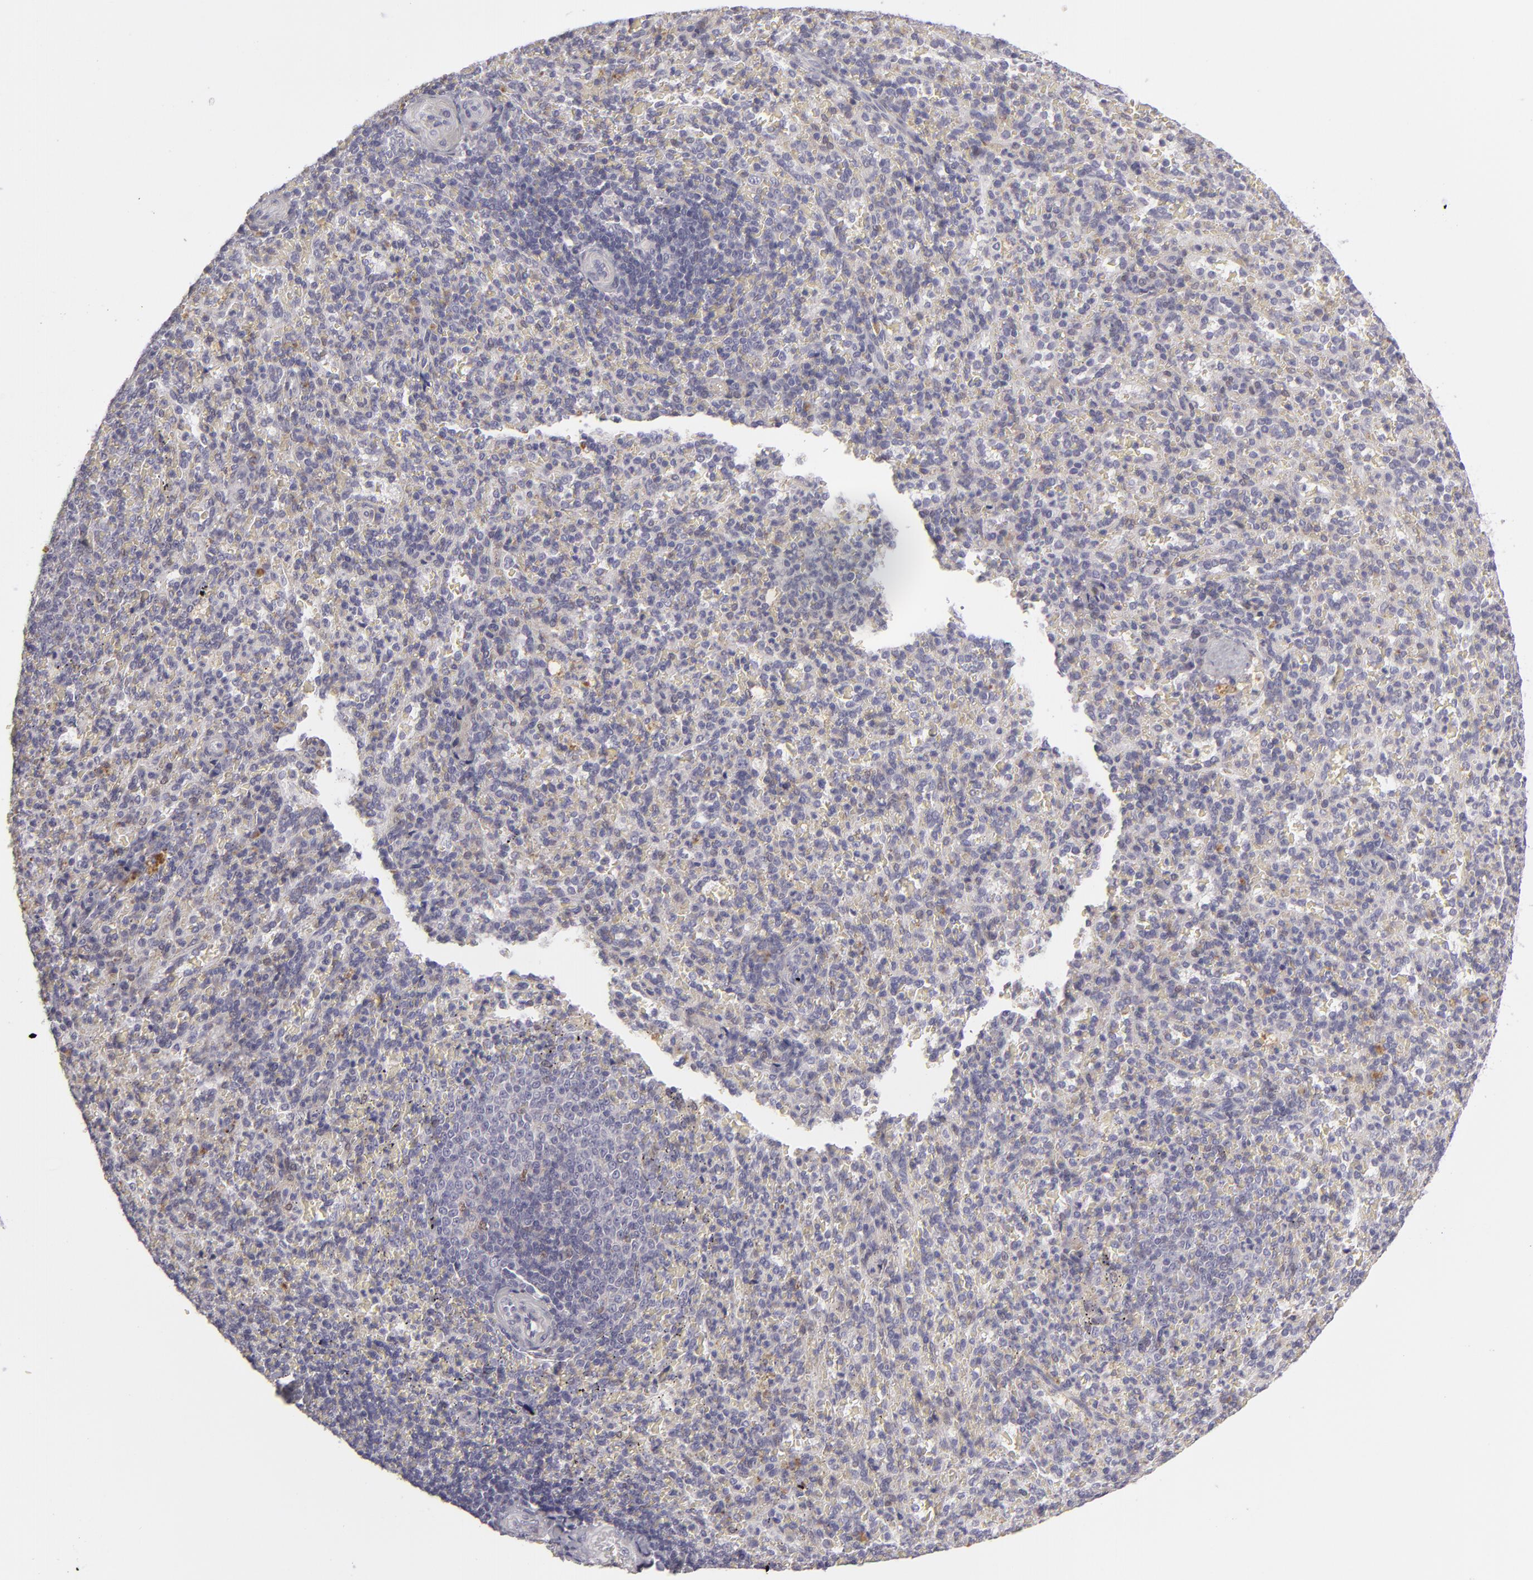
{"staining": {"intensity": "negative", "quantity": "none", "location": "none"}, "tissue": "spleen", "cell_type": "Cells in red pulp", "image_type": "normal", "snomed": [{"axis": "morphology", "description": "Normal tissue, NOS"}, {"axis": "topography", "description": "Spleen"}], "caption": "An immunohistochemistry (IHC) histopathology image of normal spleen is shown. There is no staining in cells in red pulp of spleen. (DAB (3,3'-diaminobenzidine) immunohistochemistry, high magnification).", "gene": "EFS", "patient": {"sex": "female", "age": 21}}